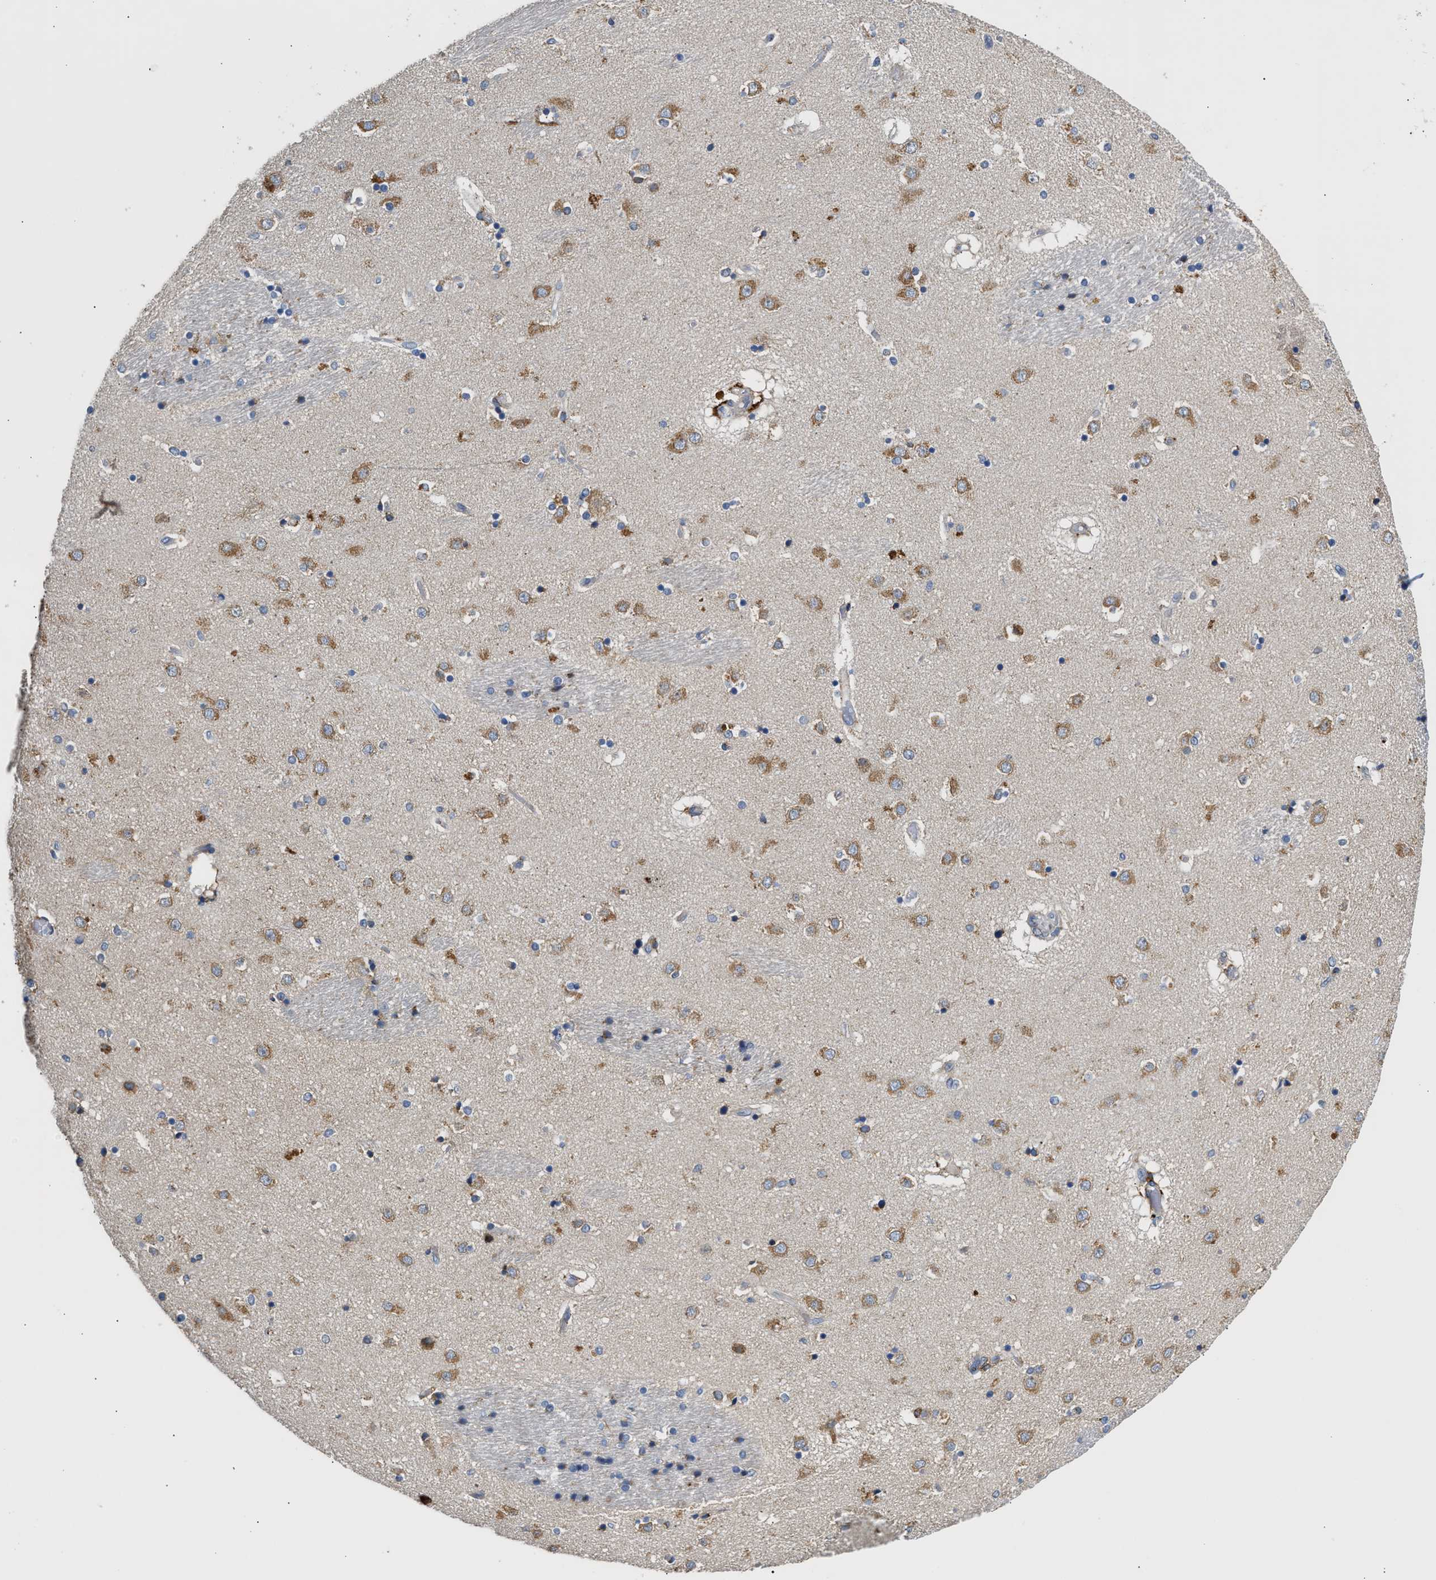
{"staining": {"intensity": "moderate", "quantity": "25%-75%", "location": "cytoplasmic/membranous"}, "tissue": "caudate", "cell_type": "Glial cells", "image_type": "normal", "snomed": [{"axis": "morphology", "description": "Normal tissue, NOS"}, {"axis": "topography", "description": "Lateral ventricle wall"}], "caption": "This image demonstrates immunohistochemistry (IHC) staining of normal human caudate, with medium moderate cytoplasmic/membranous staining in about 25%-75% of glial cells.", "gene": "AMZ1", "patient": {"sex": "male", "age": 70}}